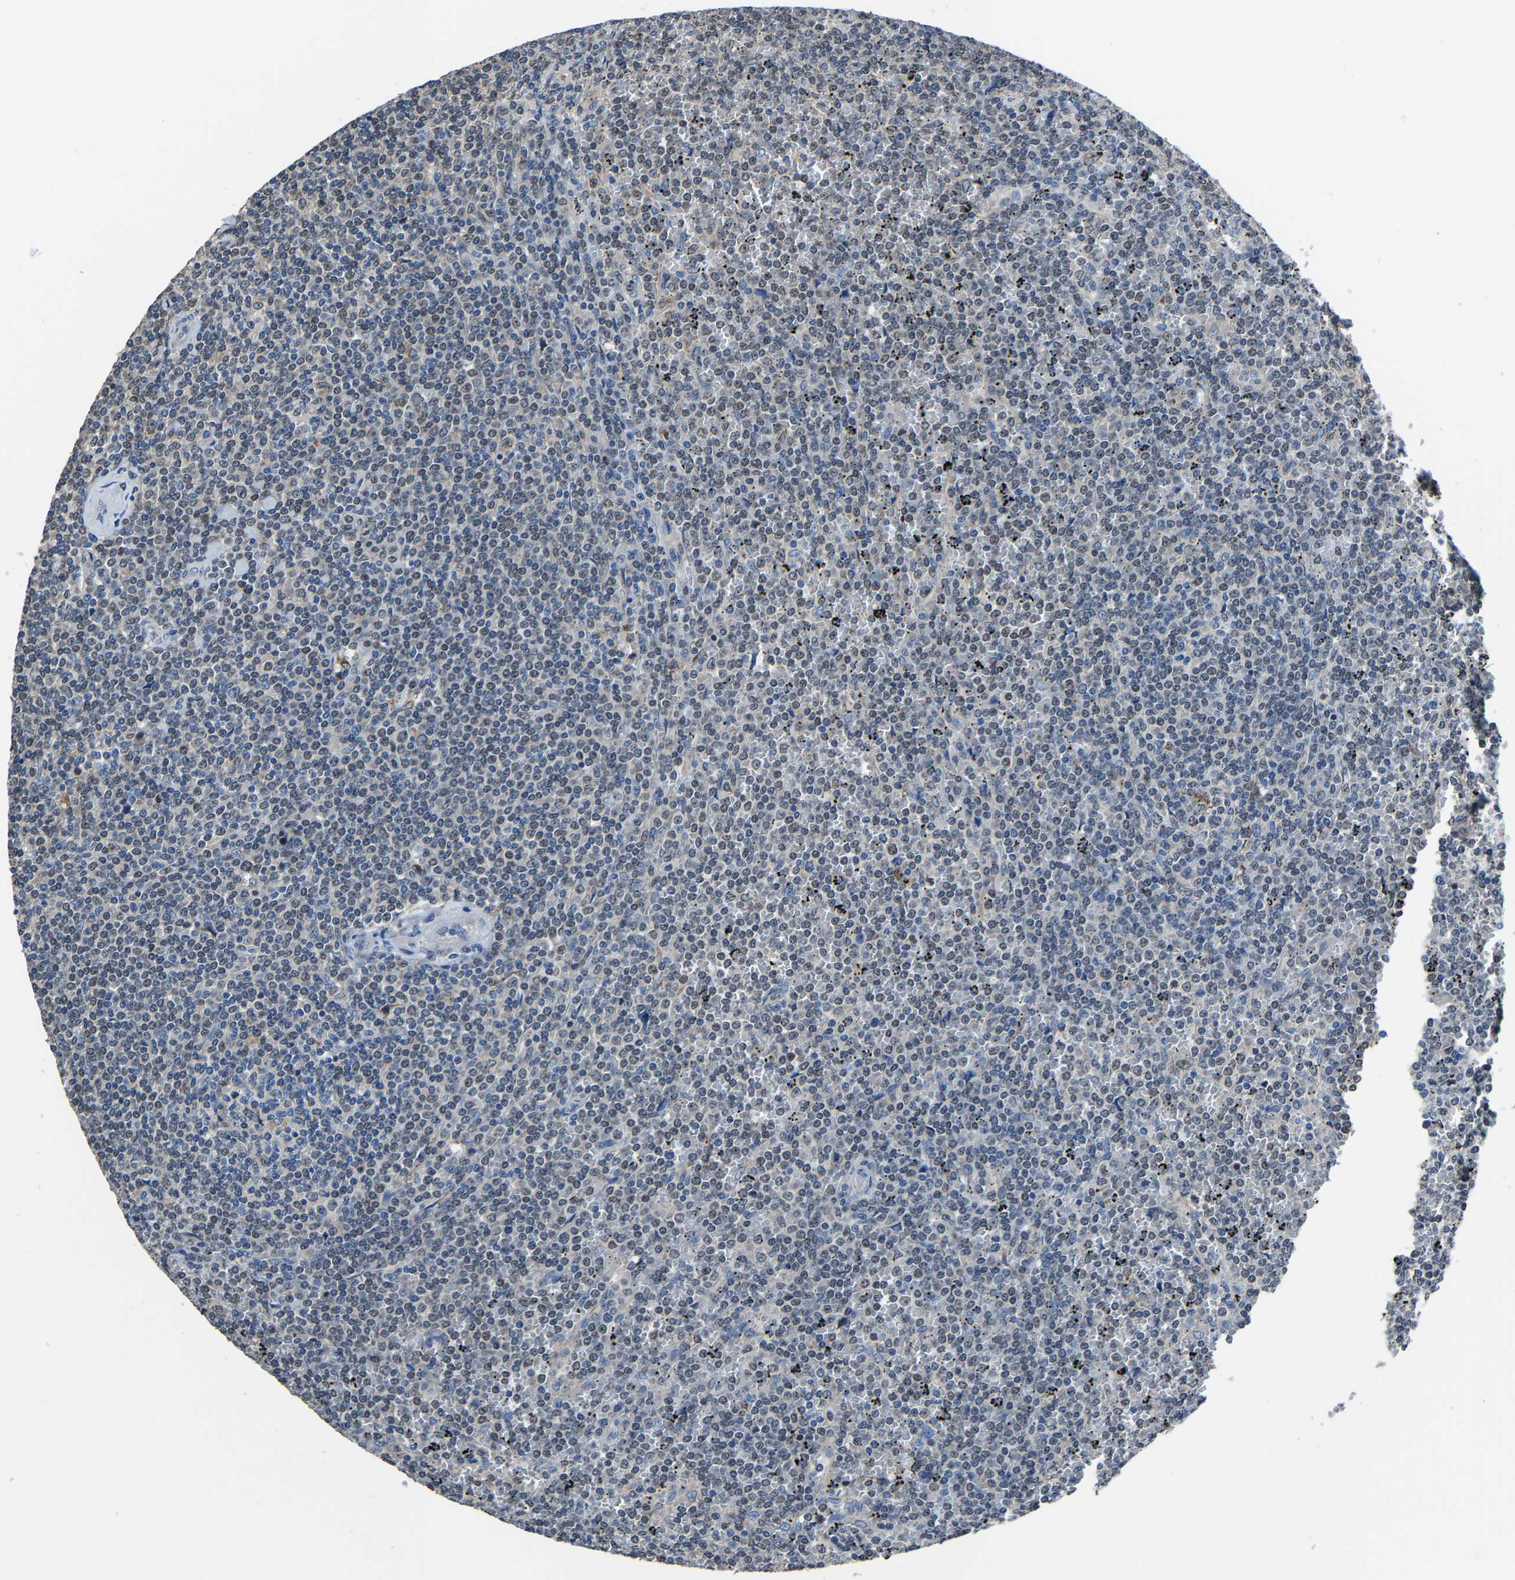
{"staining": {"intensity": "weak", "quantity": "<25%", "location": "nuclear"}, "tissue": "lymphoma", "cell_type": "Tumor cells", "image_type": "cancer", "snomed": [{"axis": "morphology", "description": "Malignant lymphoma, non-Hodgkin's type, Low grade"}, {"axis": "topography", "description": "Spleen"}], "caption": "High magnification brightfield microscopy of lymphoma stained with DAB (3,3'-diaminobenzidine) (brown) and counterstained with hematoxylin (blue): tumor cells show no significant expression. (DAB immunohistochemistry (IHC) visualized using brightfield microscopy, high magnification).", "gene": "STRBP", "patient": {"sex": "female", "age": 19}}